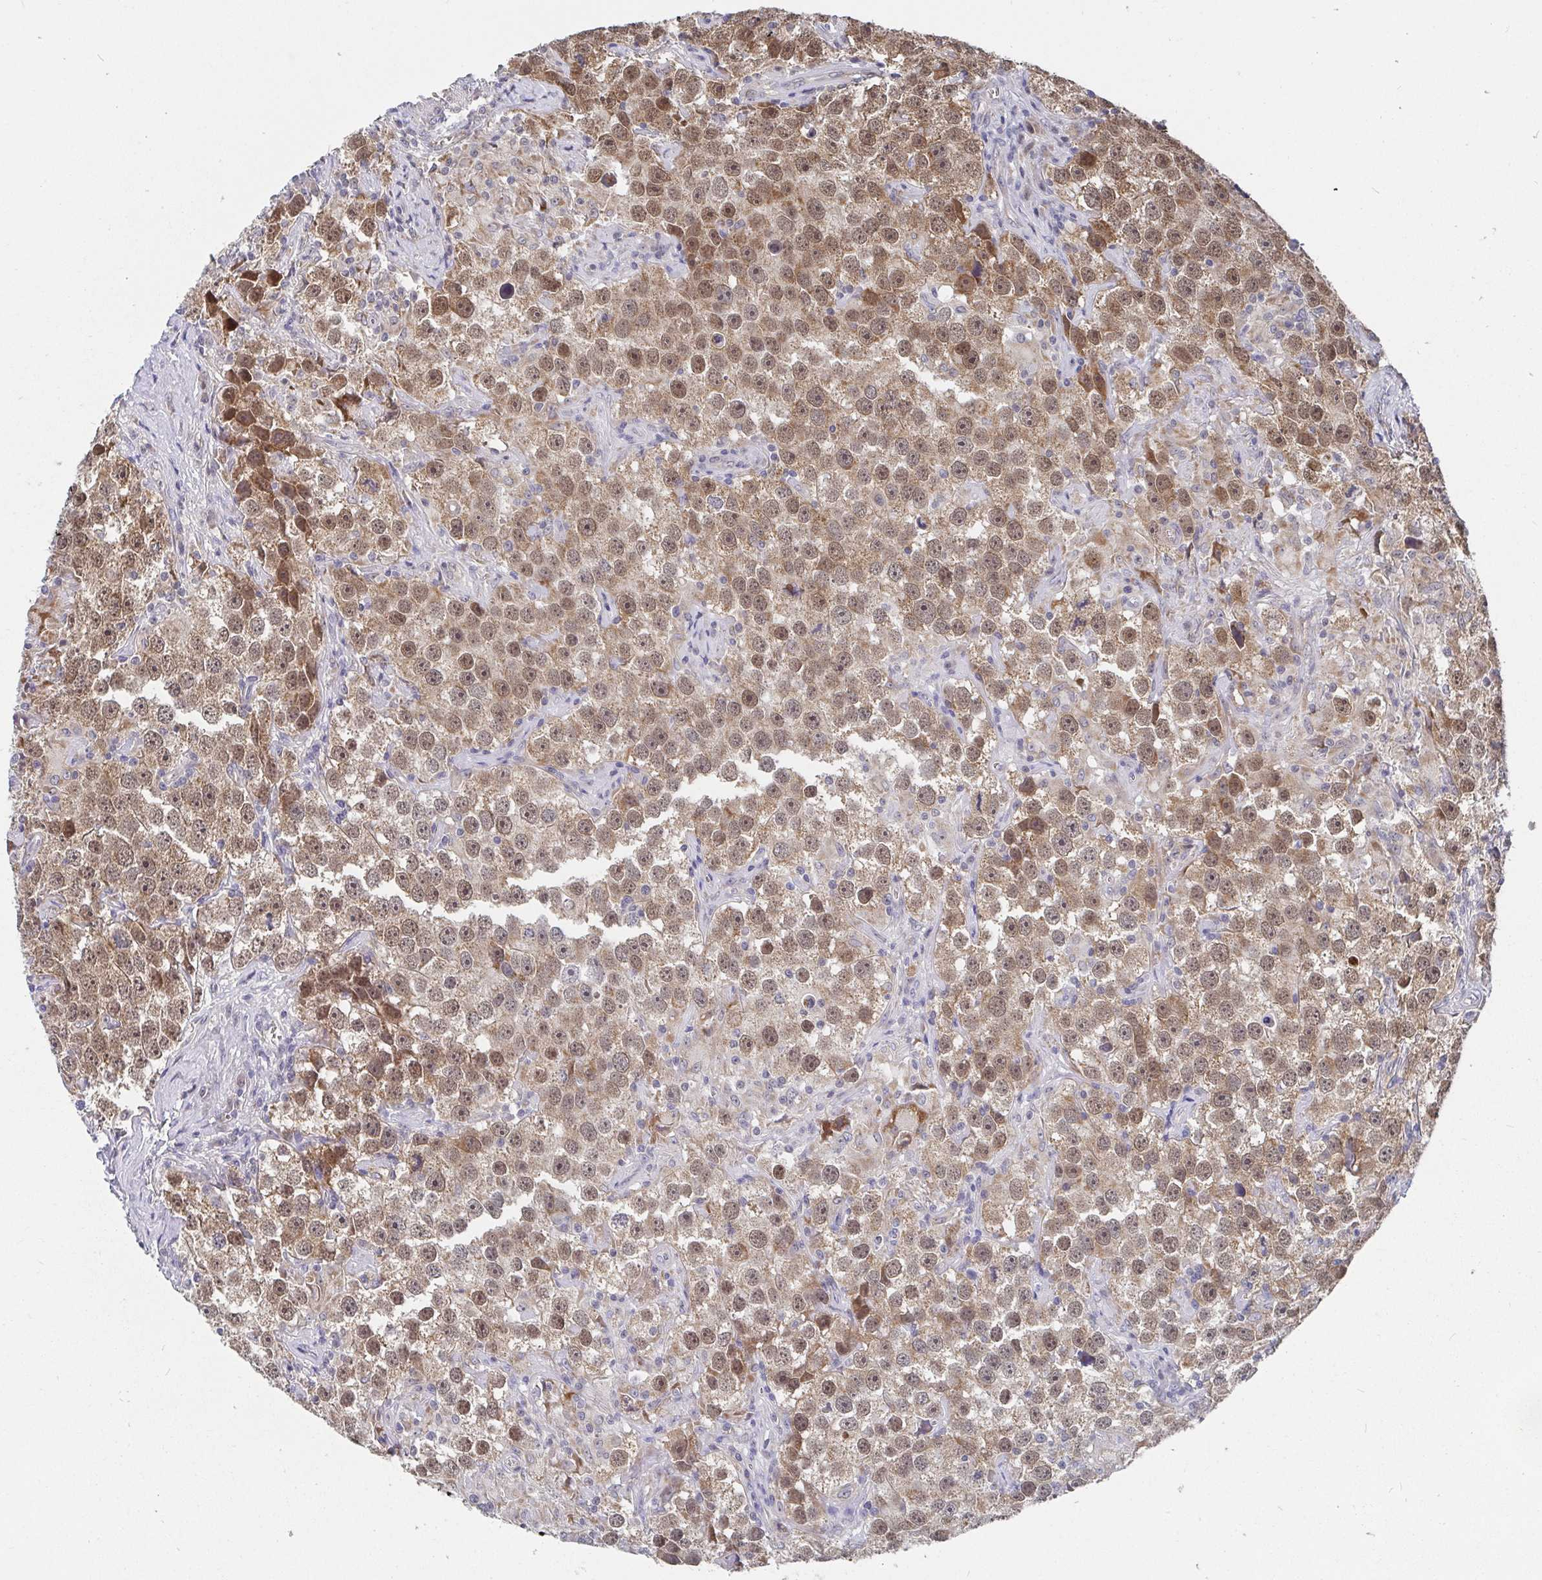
{"staining": {"intensity": "moderate", "quantity": ">75%", "location": "cytoplasmic/membranous,nuclear"}, "tissue": "testis cancer", "cell_type": "Tumor cells", "image_type": "cancer", "snomed": [{"axis": "morphology", "description": "Seminoma, NOS"}, {"axis": "topography", "description": "Testis"}], "caption": "Testis cancer was stained to show a protein in brown. There is medium levels of moderate cytoplasmic/membranous and nuclear positivity in about >75% of tumor cells.", "gene": "PDF", "patient": {"sex": "male", "age": 49}}